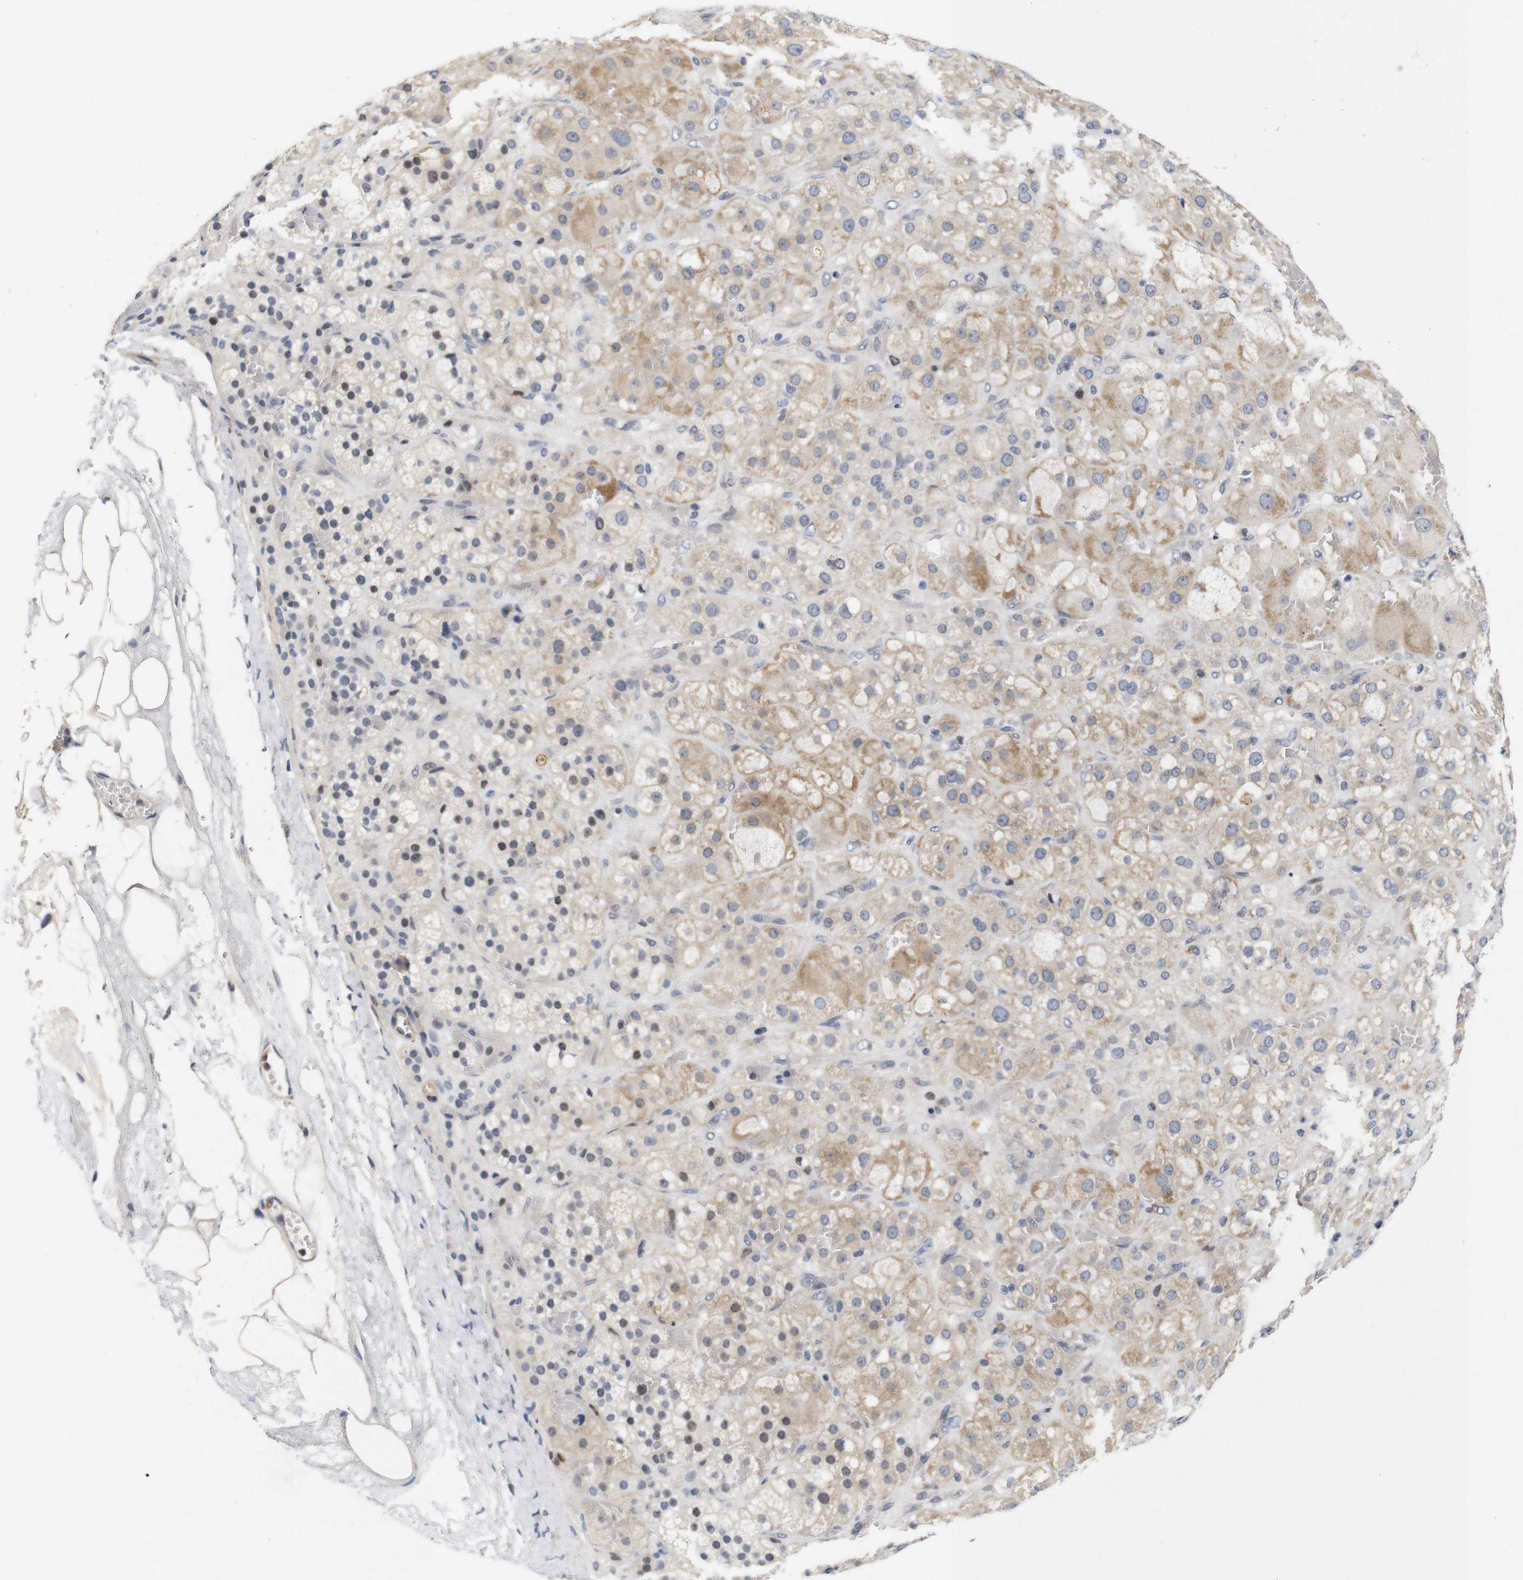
{"staining": {"intensity": "moderate", "quantity": "25%-75%", "location": "cytoplasmic/membranous,nuclear"}, "tissue": "adrenal gland", "cell_type": "Glandular cells", "image_type": "normal", "snomed": [{"axis": "morphology", "description": "Normal tissue, NOS"}, {"axis": "topography", "description": "Adrenal gland"}], "caption": "Brown immunohistochemical staining in benign human adrenal gland exhibits moderate cytoplasmic/membranous,nuclear positivity in about 25%-75% of glandular cells. The staining is performed using DAB brown chromogen to label protein expression. The nuclei are counter-stained blue using hematoxylin.", "gene": "CYB561", "patient": {"sex": "female", "age": 47}}